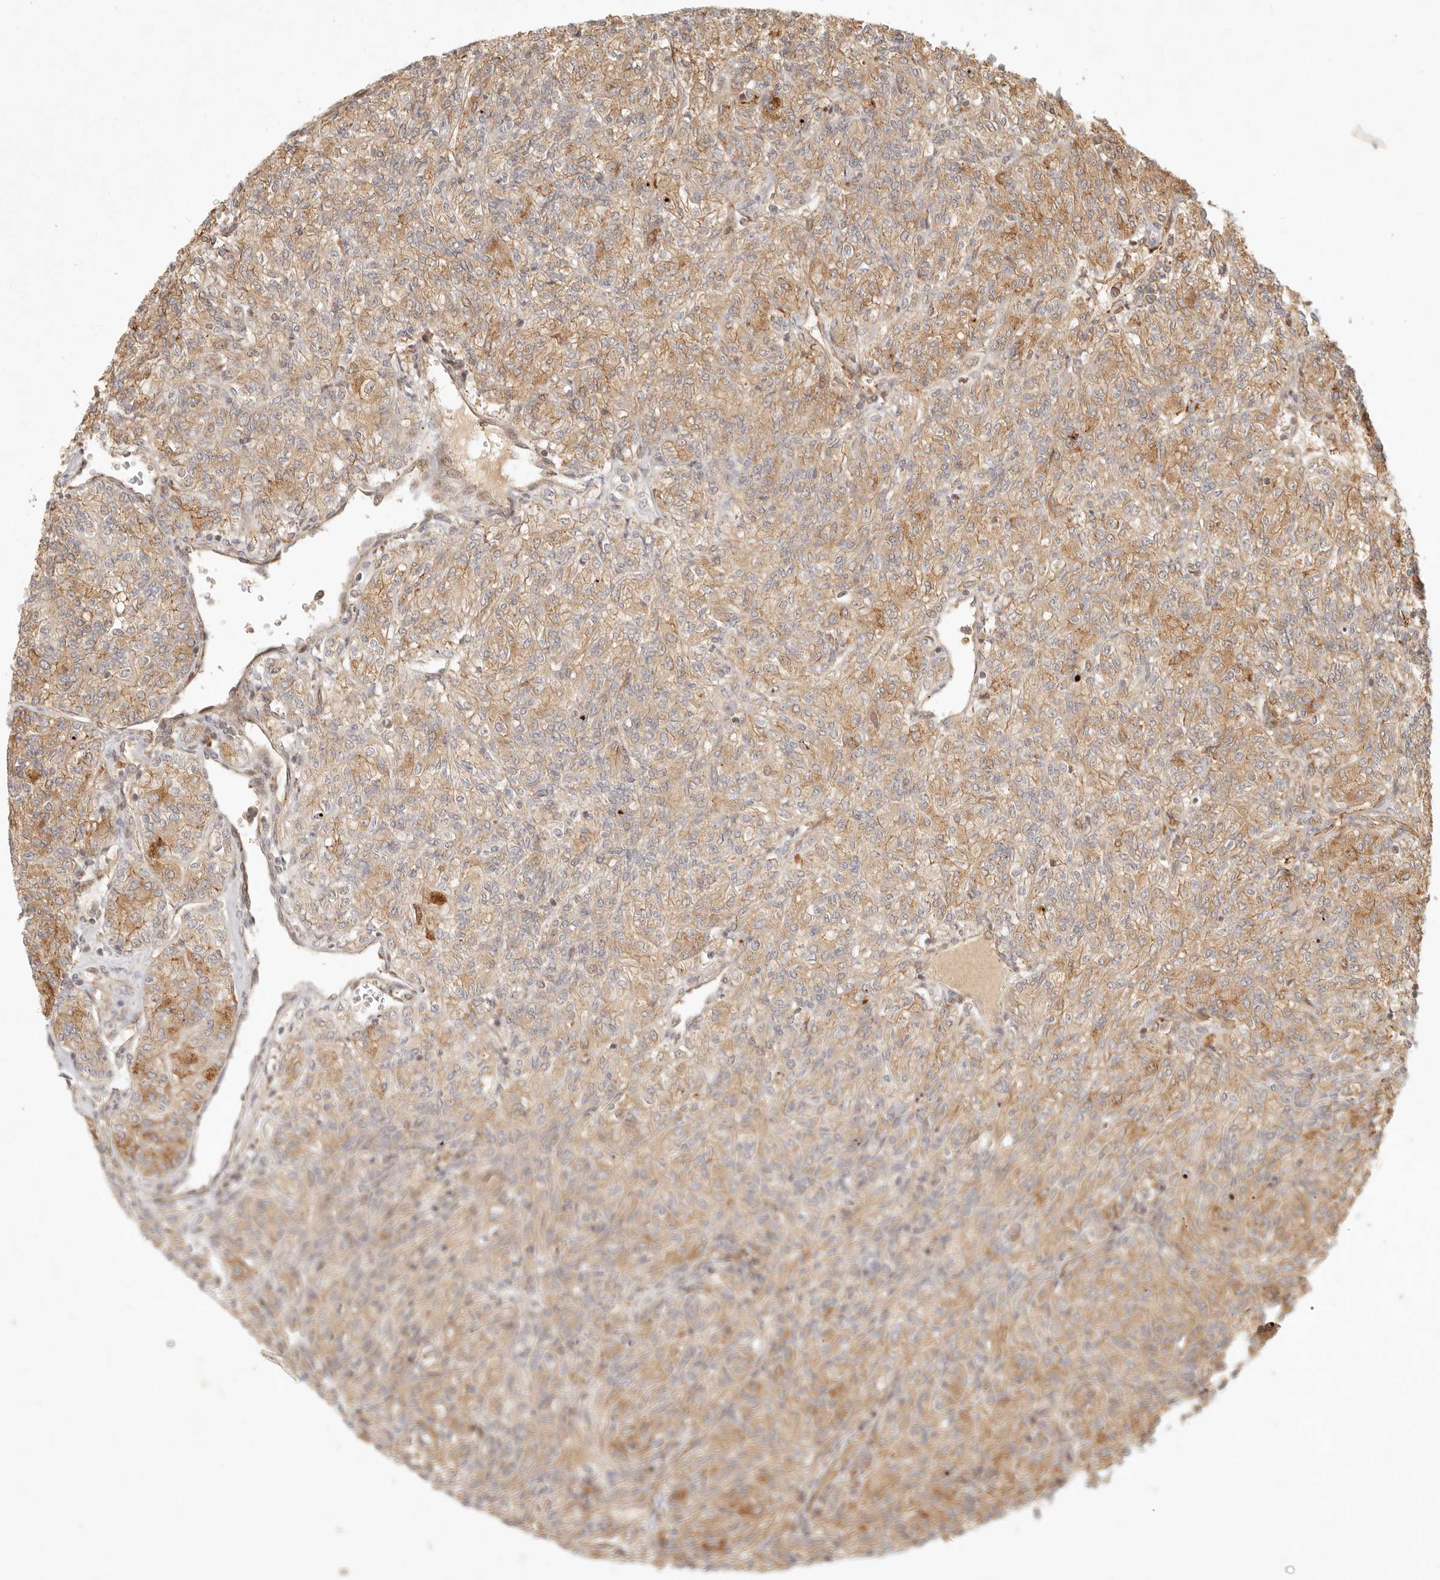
{"staining": {"intensity": "moderate", "quantity": ">75%", "location": "cytoplasmic/membranous"}, "tissue": "renal cancer", "cell_type": "Tumor cells", "image_type": "cancer", "snomed": [{"axis": "morphology", "description": "Adenocarcinoma, NOS"}, {"axis": "topography", "description": "Kidney"}], "caption": "Immunohistochemistry staining of renal adenocarcinoma, which displays medium levels of moderate cytoplasmic/membranous staining in approximately >75% of tumor cells indicating moderate cytoplasmic/membranous protein expression. The staining was performed using DAB (3,3'-diaminobenzidine) (brown) for protein detection and nuclei were counterstained in hematoxylin (blue).", "gene": "KLHL38", "patient": {"sex": "male", "age": 77}}